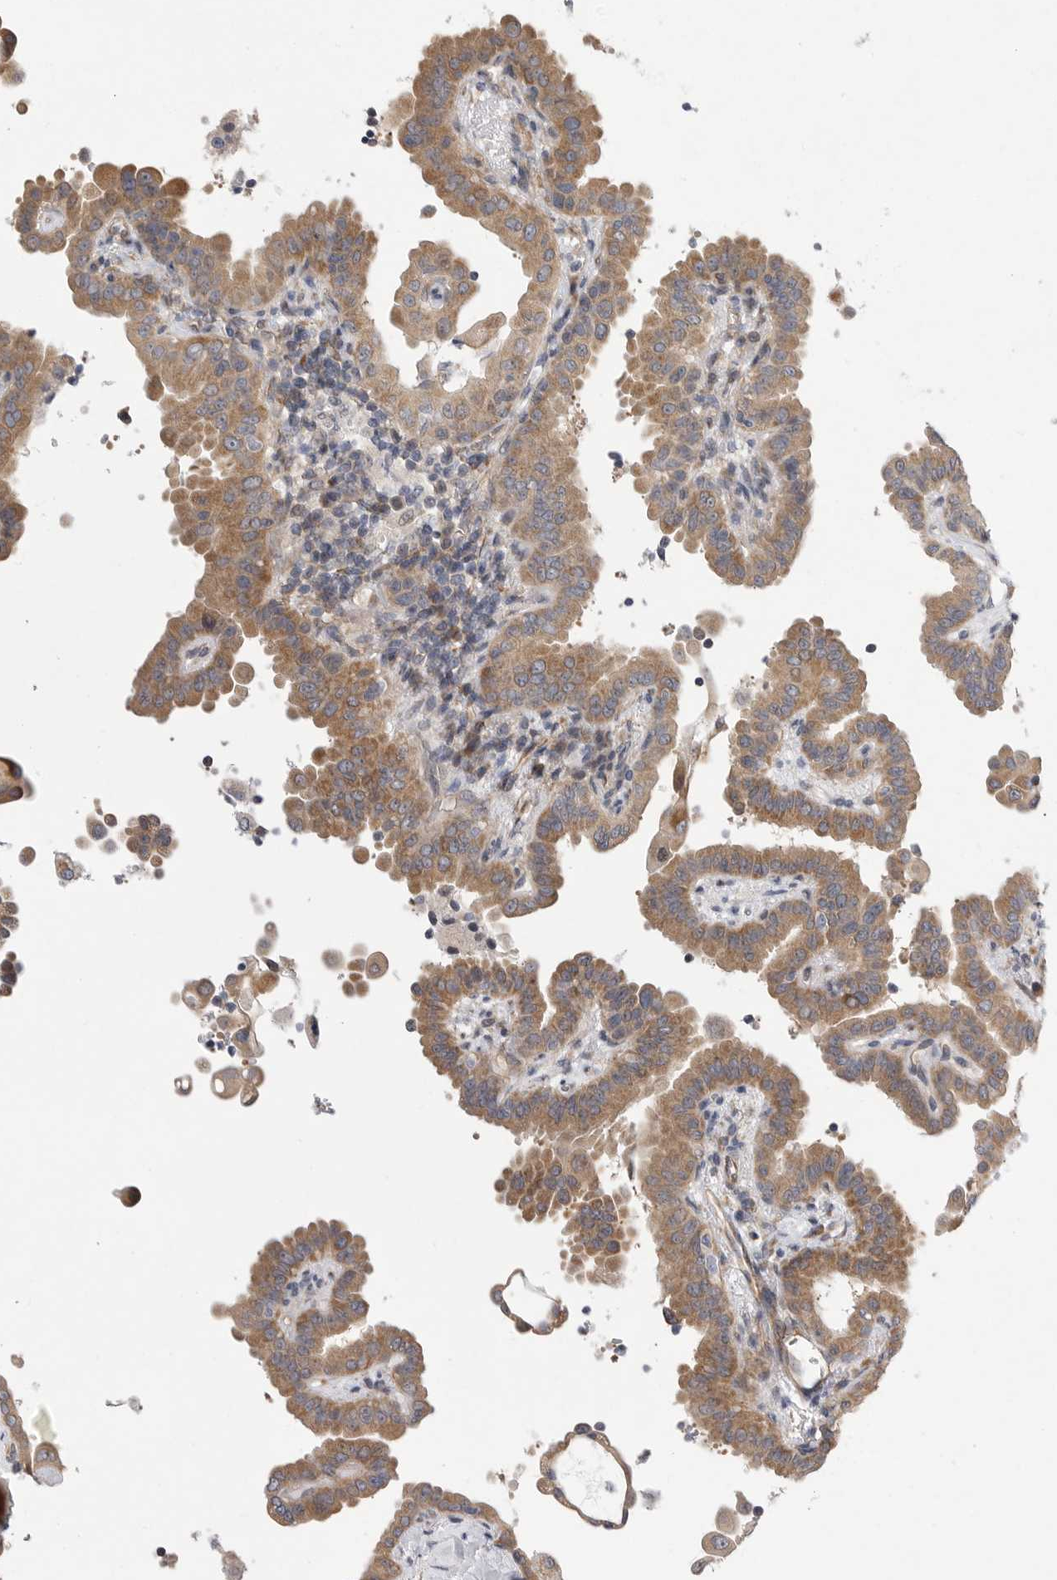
{"staining": {"intensity": "moderate", "quantity": ">75%", "location": "cytoplasmic/membranous"}, "tissue": "thyroid cancer", "cell_type": "Tumor cells", "image_type": "cancer", "snomed": [{"axis": "morphology", "description": "Papillary adenocarcinoma, NOS"}, {"axis": "topography", "description": "Thyroid gland"}], "caption": "Immunohistochemical staining of human thyroid papillary adenocarcinoma exhibits medium levels of moderate cytoplasmic/membranous protein positivity in about >75% of tumor cells.", "gene": "FBXO43", "patient": {"sex": "male", "age": 33}}